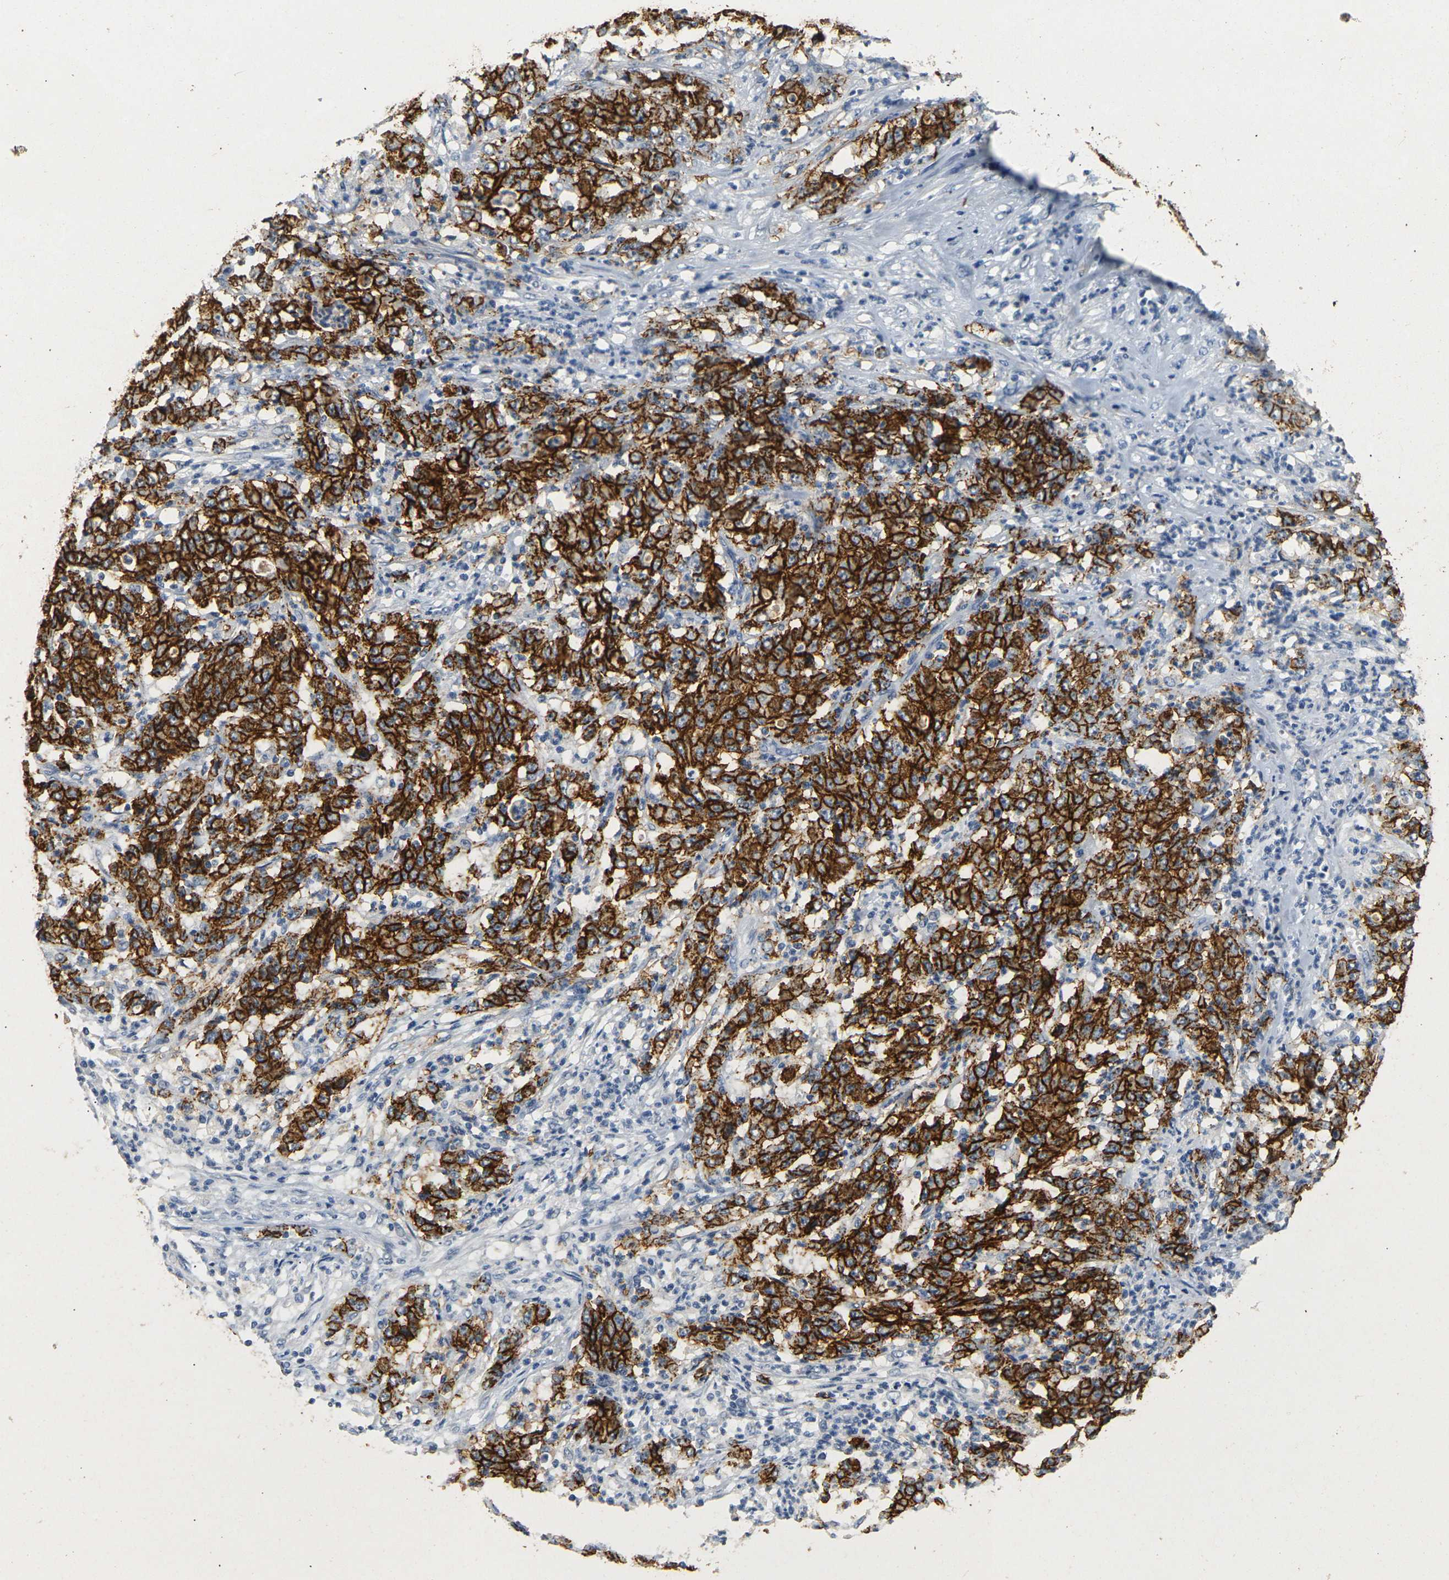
{"staining": {"intensity": "strong", "quantity": ">75%", "location": "cytoplasmic/membranous"}, "tissue": "stomach cancer", "cell_type": "Tumor cells", "image_type": "cancer", "snomed": [{"axis": "morphology", "description": "Adenocarcinoma, NOS"}, {"axis": "topography", "description": "Stomach, lower"}], "caption": "Stomach cancer (adenocarcinoma) stained with DAB immunohistochemistry (IHC) displays high levels of strong cytoplasmic/membranous expression in approximately >75% of tumor cells.", "gene": "CLDN7", "patient": {"sex": "female", "age": 71}}